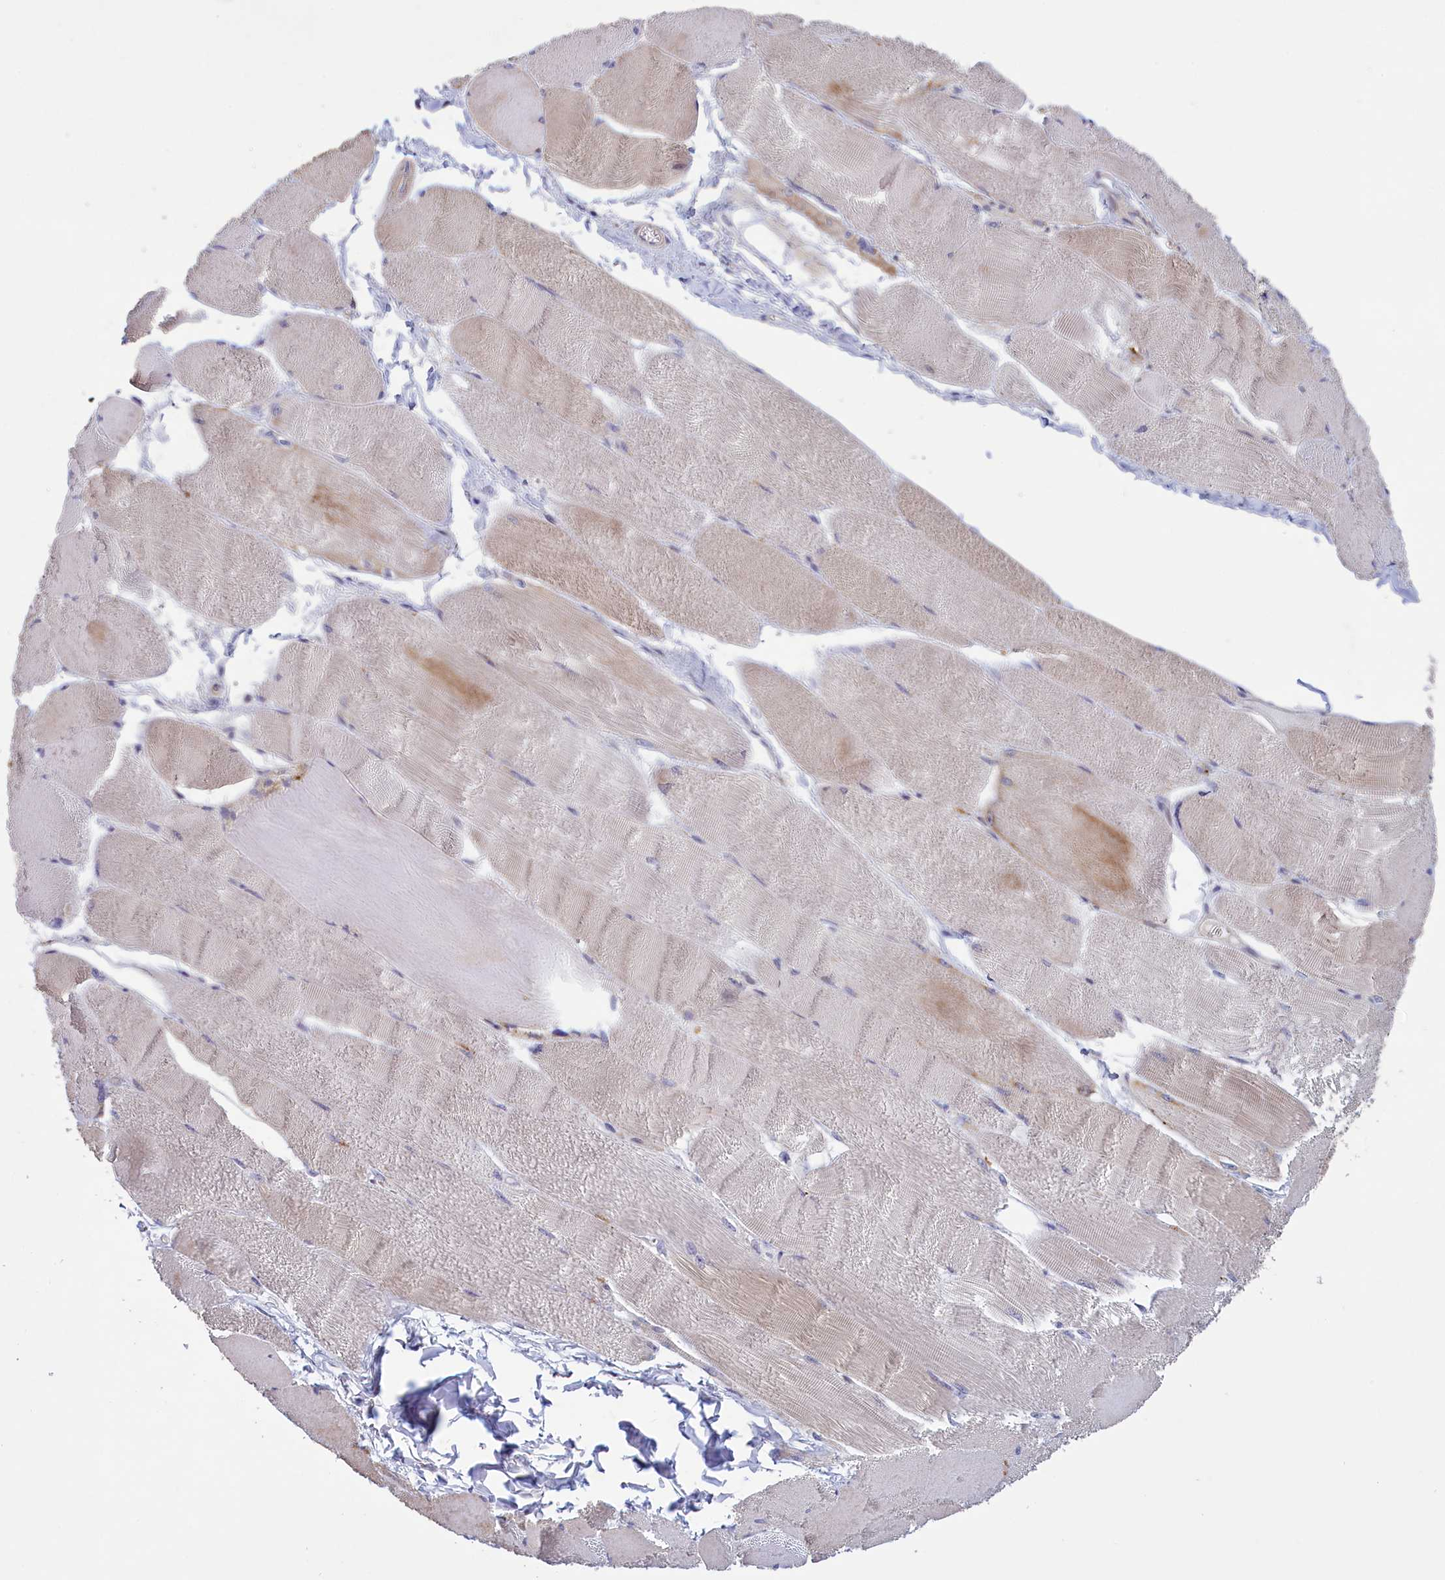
{"staining": {"intensity": "weak", "quantity": "25%-75%", "location": "cytoplasmic/membranous"}, "tissue": "skeletal muscle", "cell_type": "Myocytes", "image_type": "normal", "snomed": [{"axis": "morphology", "description": "Normal tissue, NOS"}, {"axis": "morphology", "description": "Basal cell carcinoma"}, {"axis": "topography", "description": "Skeletal muscle"}], "caption": "DAB immunohistochemical staining of benign human skeletal muscle reveals weak cytoplasmic/membranous protein staining in about 25%-75% of myocytes. The staining is performed using DAB brown chromogen to label protein expression. The nuclei are counter-stained blue using hematoxylin.", "gene": "CORO2A", "patient": {"sex": "female", "age": 64}}